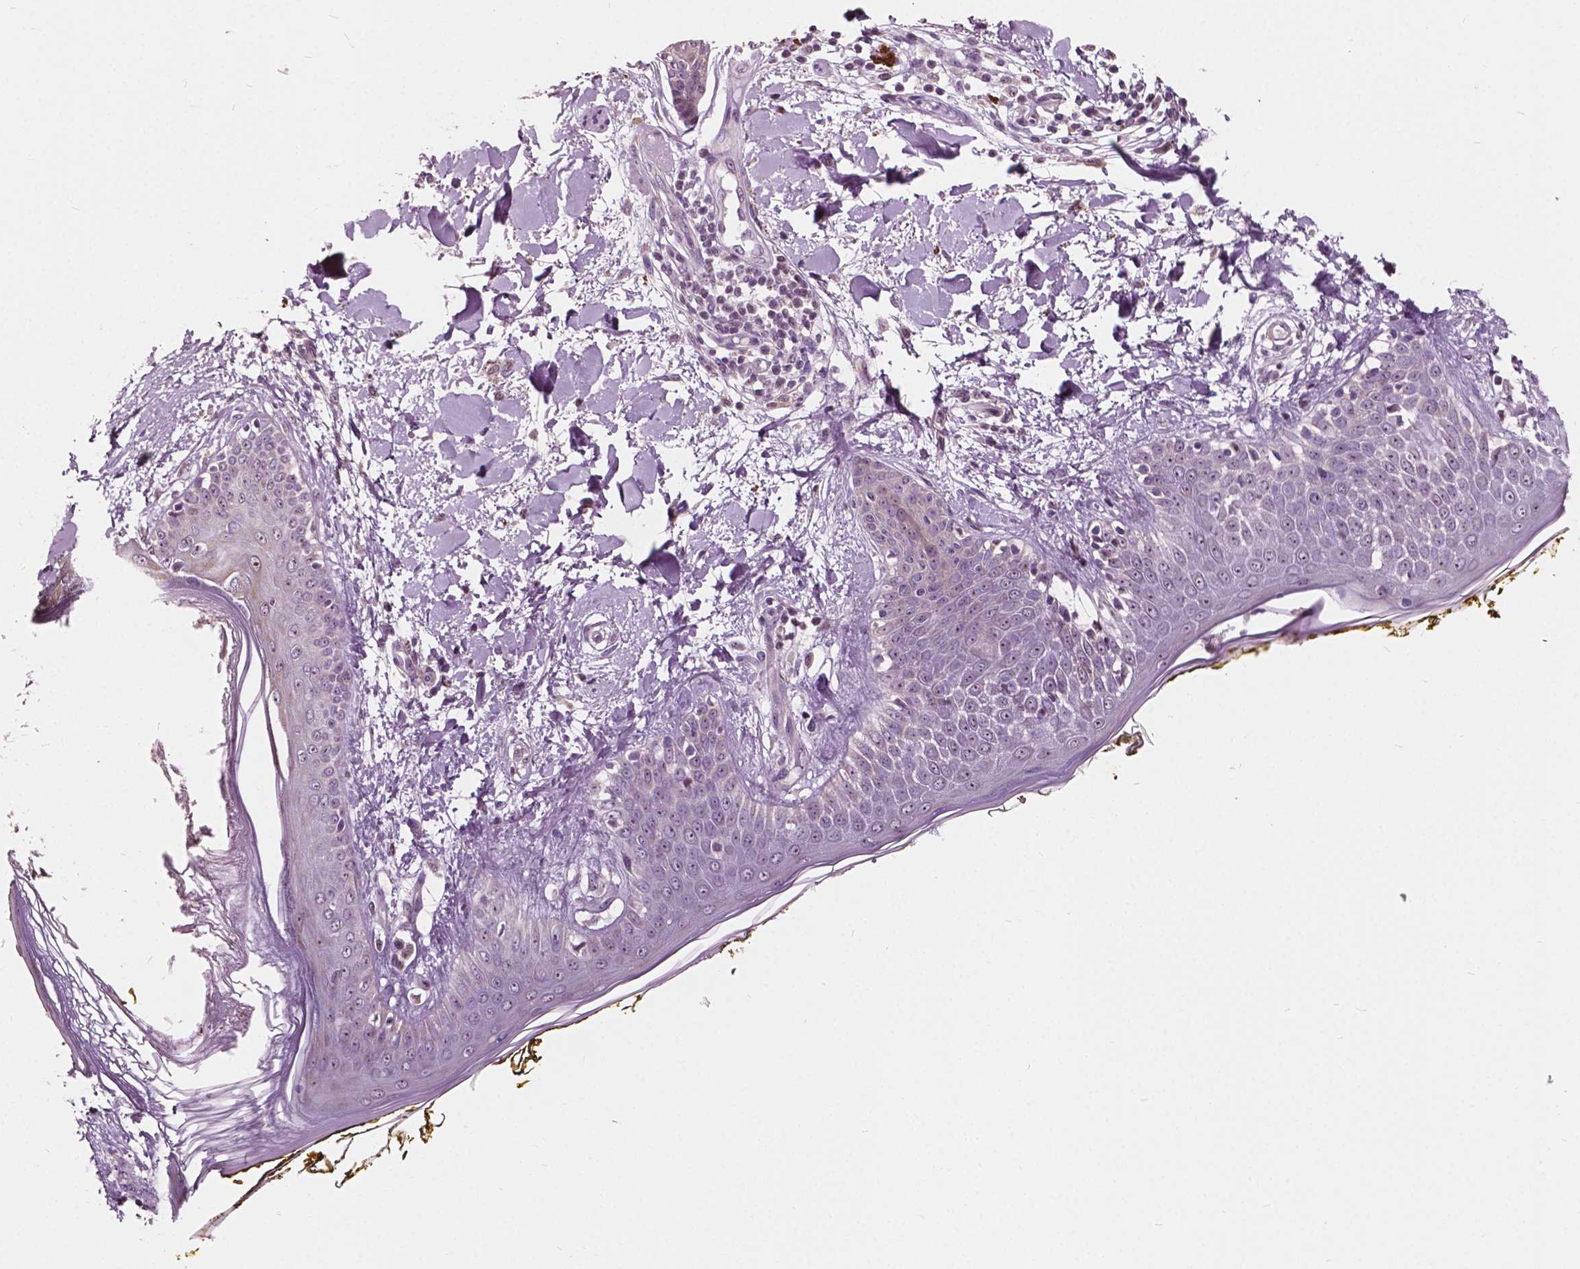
{"staining": {"intensity": "negative", "quantity": "none", "location": "none"}, "tissue": "skin", "cell_type": "Fibroblasts", "image_type": "normal", "snomed": [{"axis": "morphology", "description": "Normal tissue, NOS"}, {"axis": "topography", "description": "Skin"}], "caption": "This photomicrograph is of benign skin stained with immunohistochemistry to label a protein in brown with the nuclei are counter-stained blue. There is no positivity in fibroblasts. The staining is performed using DAB (3,3'-diaminobenzidine) brown chromogen with nuclei counter-stained in using hematoxylin.", "gene": "ODF3L2", "patient": {"sex": "female", "age": 34}}